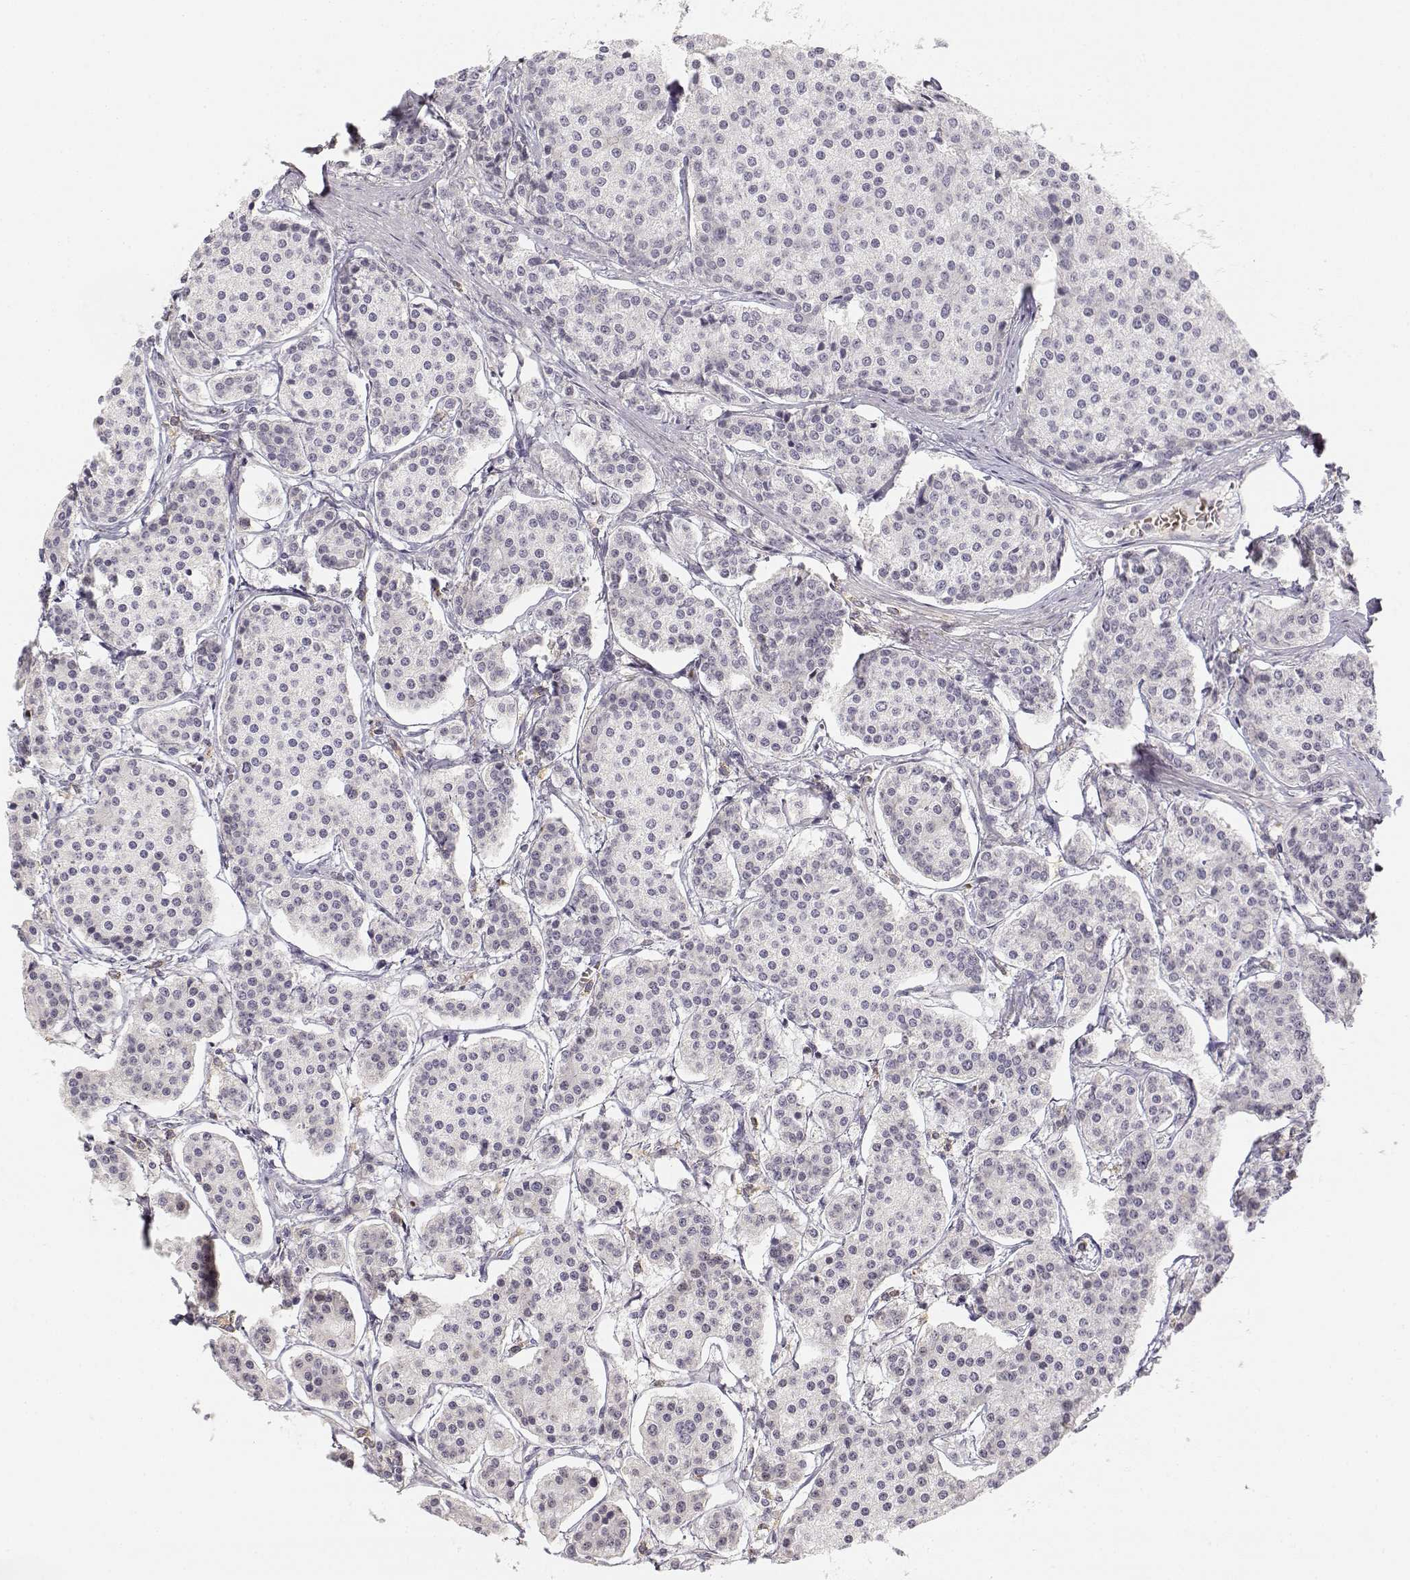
{"staining": {"intensity": "negative", "quantity": "none", "location": "none"}, "tissue": "carcinoid", "cell_type": "Tumor cells", "image_type": "cancer", "snomed": [{"axis": "morphology", "description": "Carcinoid, malignant, NOS"}, {"axis": "topography", "description": "Small intestine"}], "caption": "High power microscopy histopathology image of an immunohistochemistry micrograph of carcinoid (malignant), revealing no significant staining in tumor cells.", "gene": "GLIPR1L2", "patient": {"sex": "female", "age": 65}}